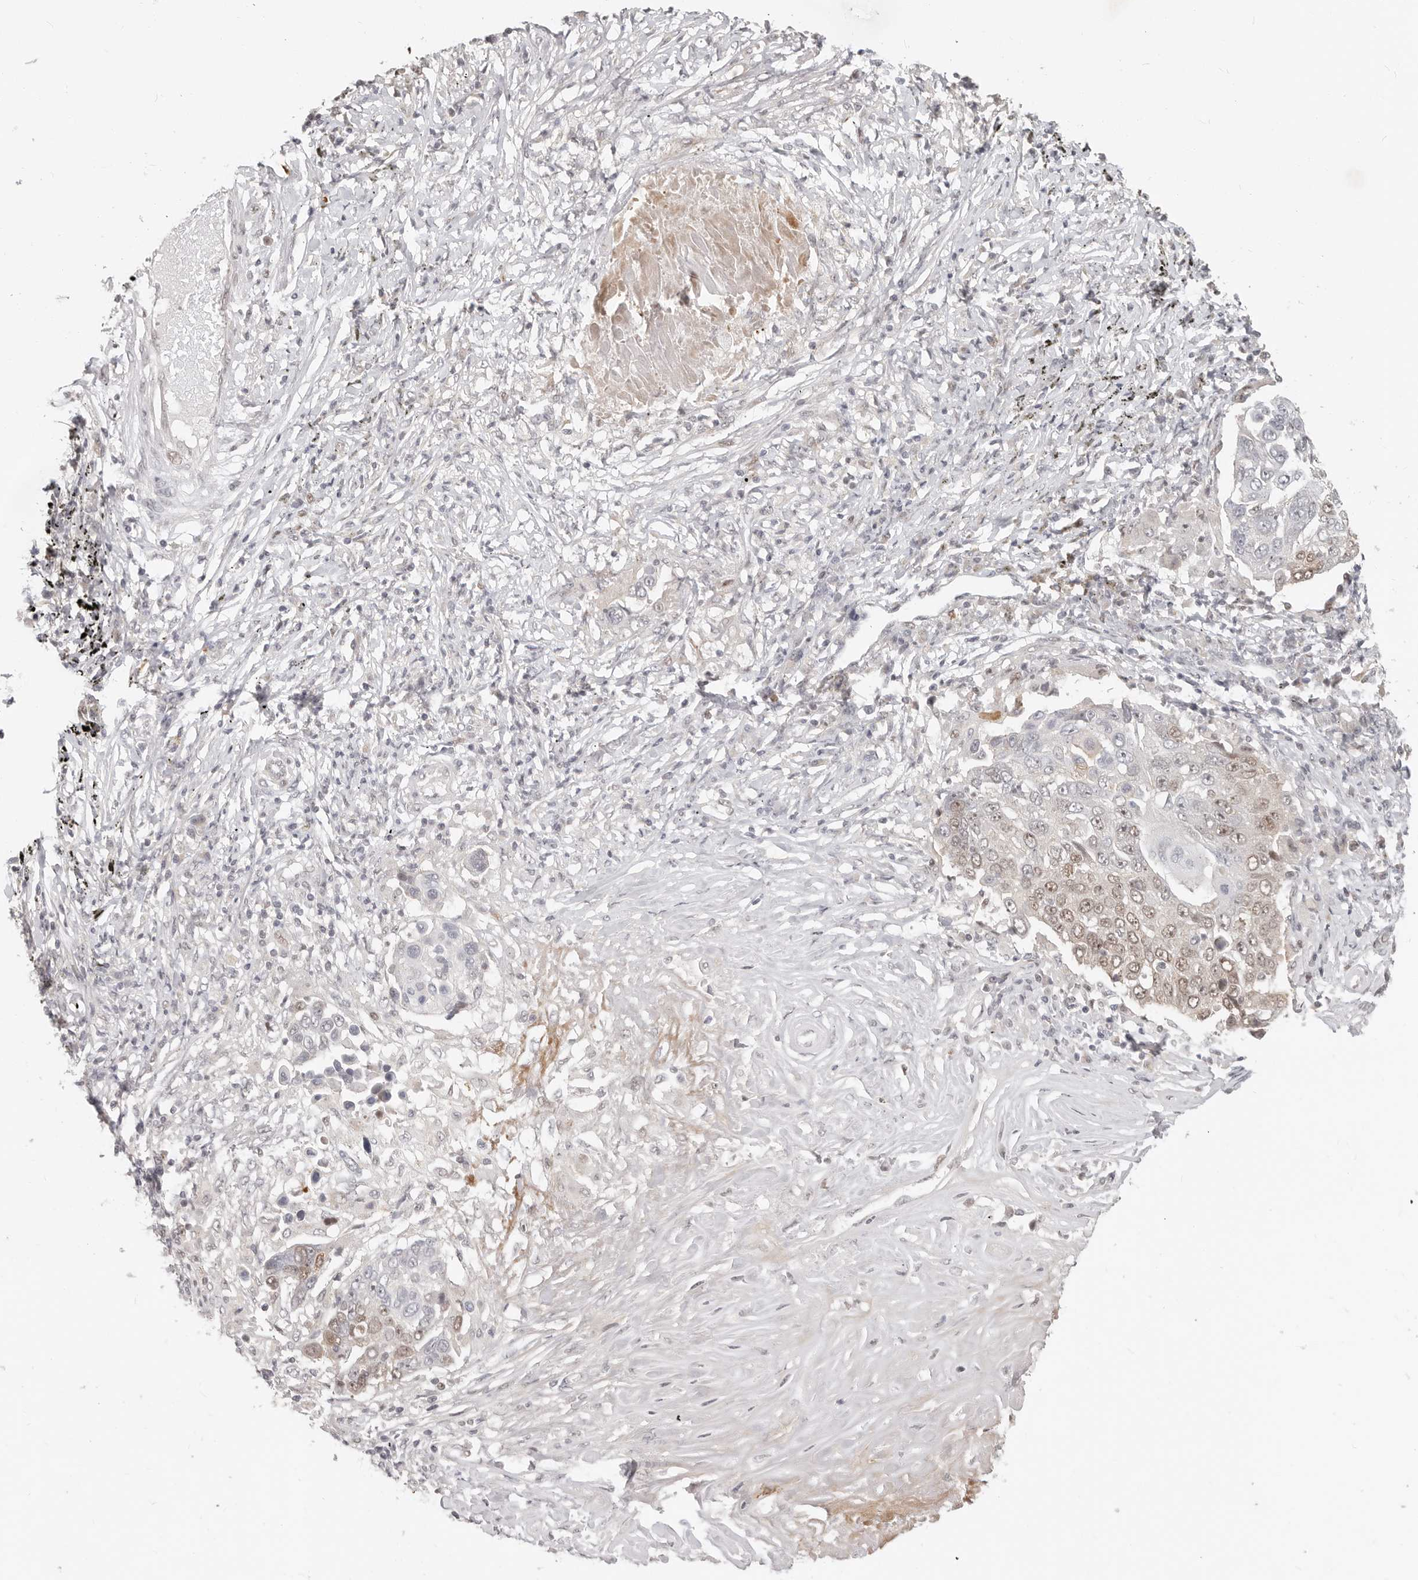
{"staining": {"intensity": "weak", "quantity": "25%-75%", "location": "nuclear"}, "tissue": "lung cancer", "cell_type": "Tumor cells", "image_type": "cancer", "snomed": [{"axis": "morphology", "description": "Squamous cell carcinoma, NOS"}, {"axis": "topography", "description": "Lung"}], "caption": "Squamous cell carcinoma (lung) was stained to show a protein in brown. There is low levels of weak nuclear staining in approximately 25%-75% of tumor cells.", "gene": "RFC2", "patient": {"sex": "male", "age": 66}}